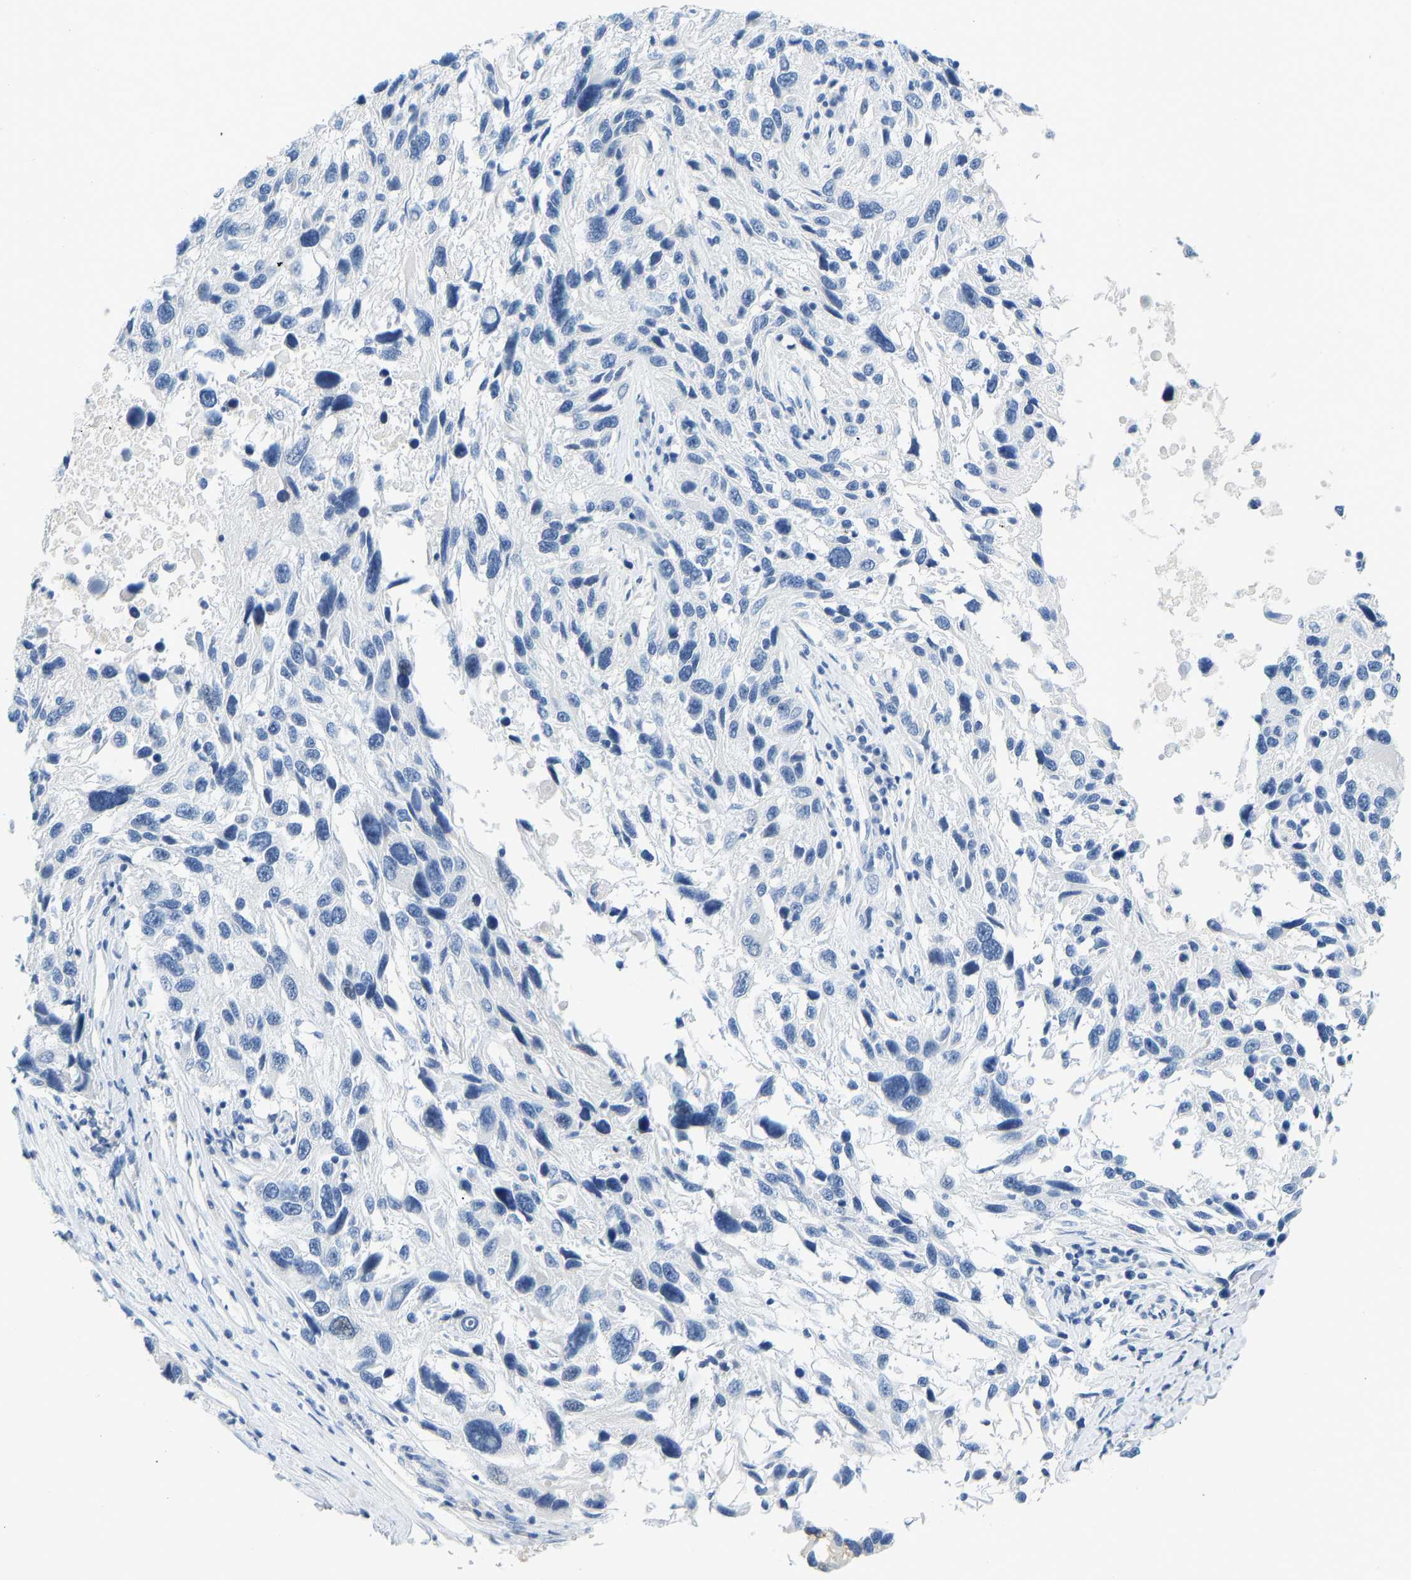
{"staining": {"intensity": "negative", "quantity": "none", "location": "none"}, "tissue": "melanoma", "cell_type": "Tumor cells", "image_type": "cancer", "snomed": [{"axis": "morphology", "description": "Malignant melanoma, NOS"}, {"axis": "topography", "description": "Skin"}], "caption": "Immunohistochemistry (IHC) photomicrograph of melanoma stained for a protein (brown), which shows no staining in tumor cells.", "gene": "SERPINB3", "patient": {"sex": "male", "age": 53}}